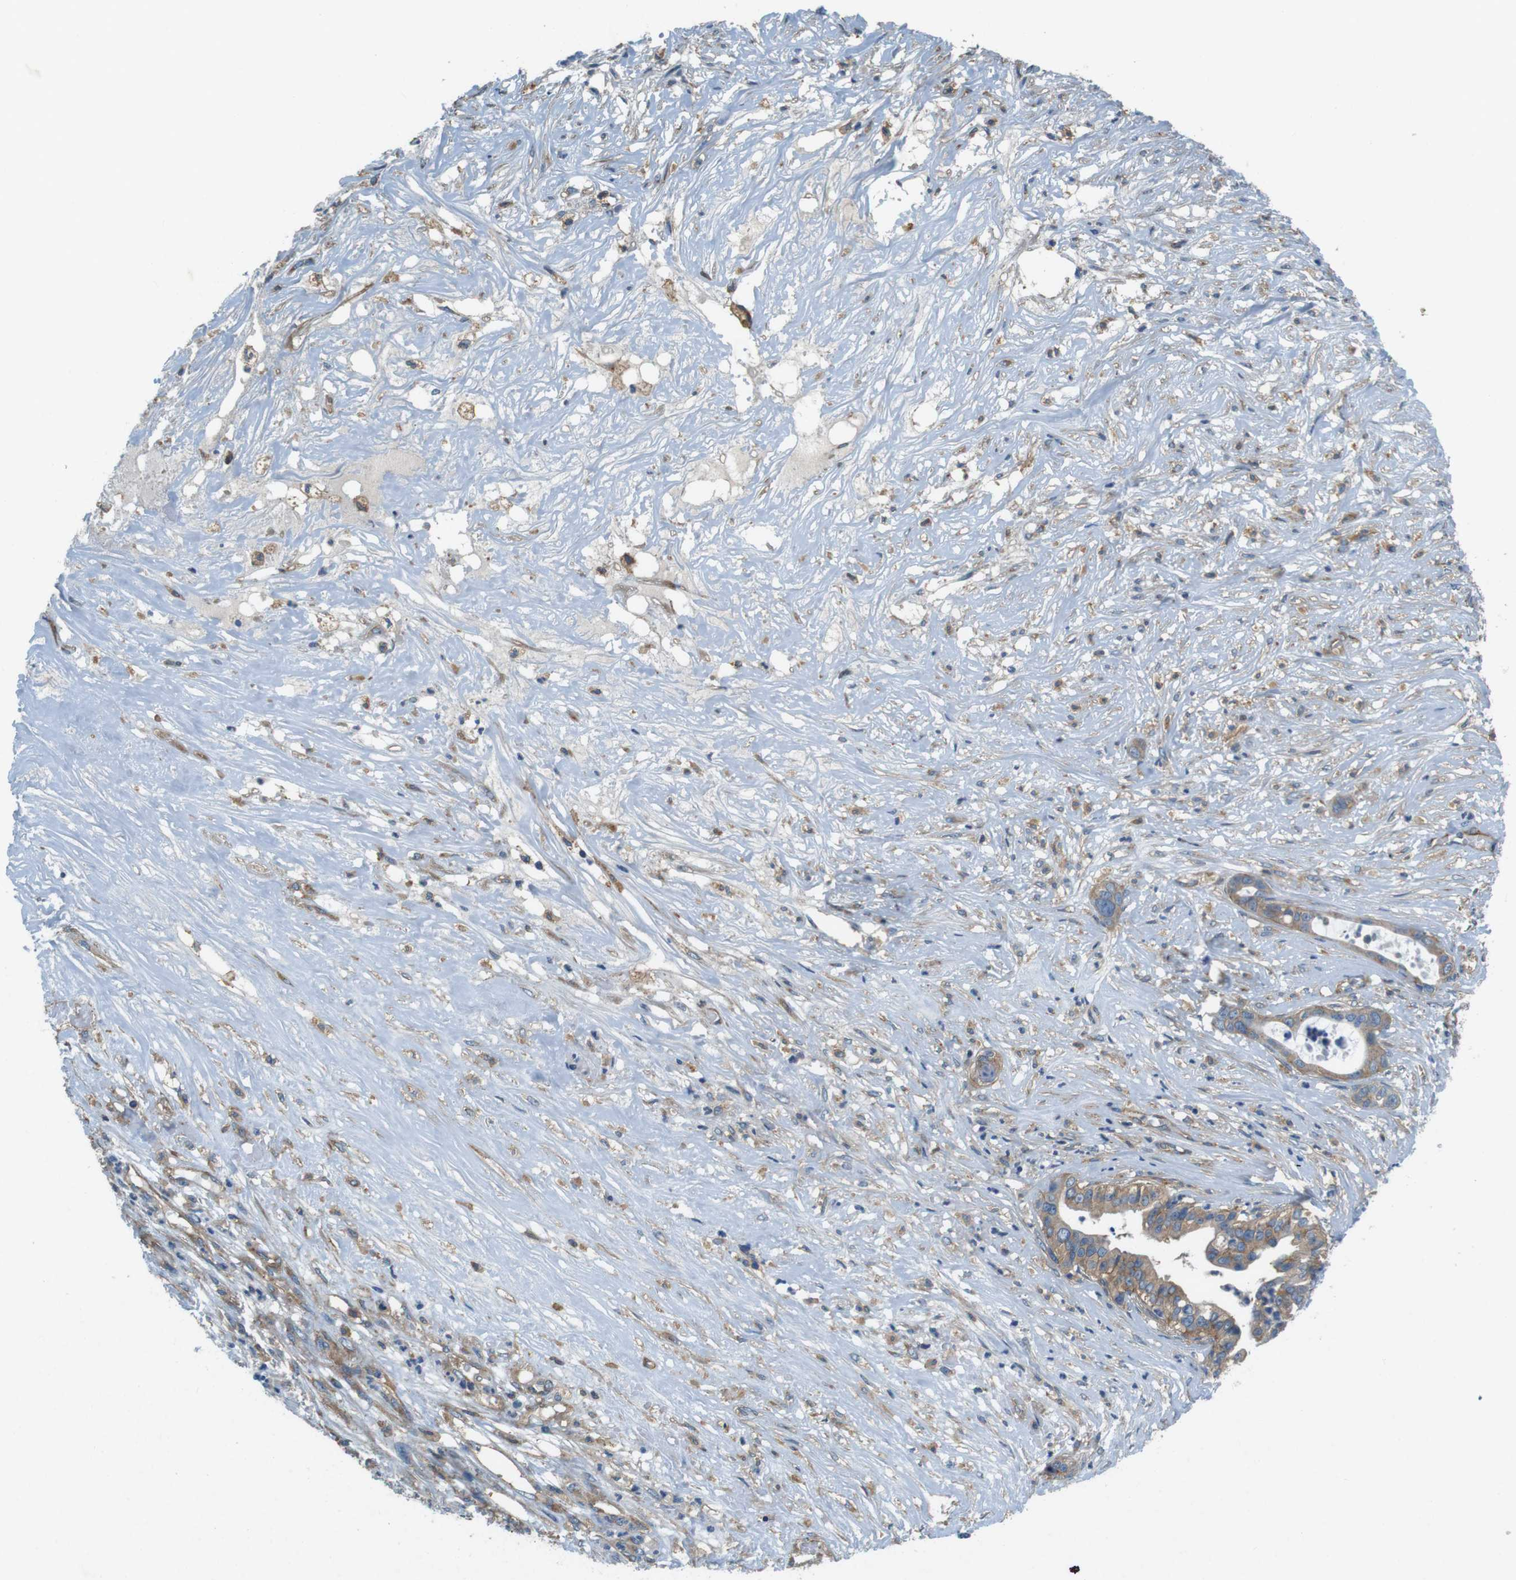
{"staining": {"intensity": "moderate", "quantity": ">75%", "location": "cytoplasmic/membranous"}, "tissue": "liver cancer", "cell_type": "Tumor cells", "image_type": "cancer", "snomed": [{"axis": "morphology", "description": "Cholangiocarcinoma"}, {"axis": "topography", "description": "Liver"}], "caption": "Protein staining of liver cancer (cholangiocarcinoma) tissue reveals moderate cytoplasmic/membranous staining in about >75% of tumor cells.", "gene": "DENND4C", "patient": {"sex": "female", "age": 61}}